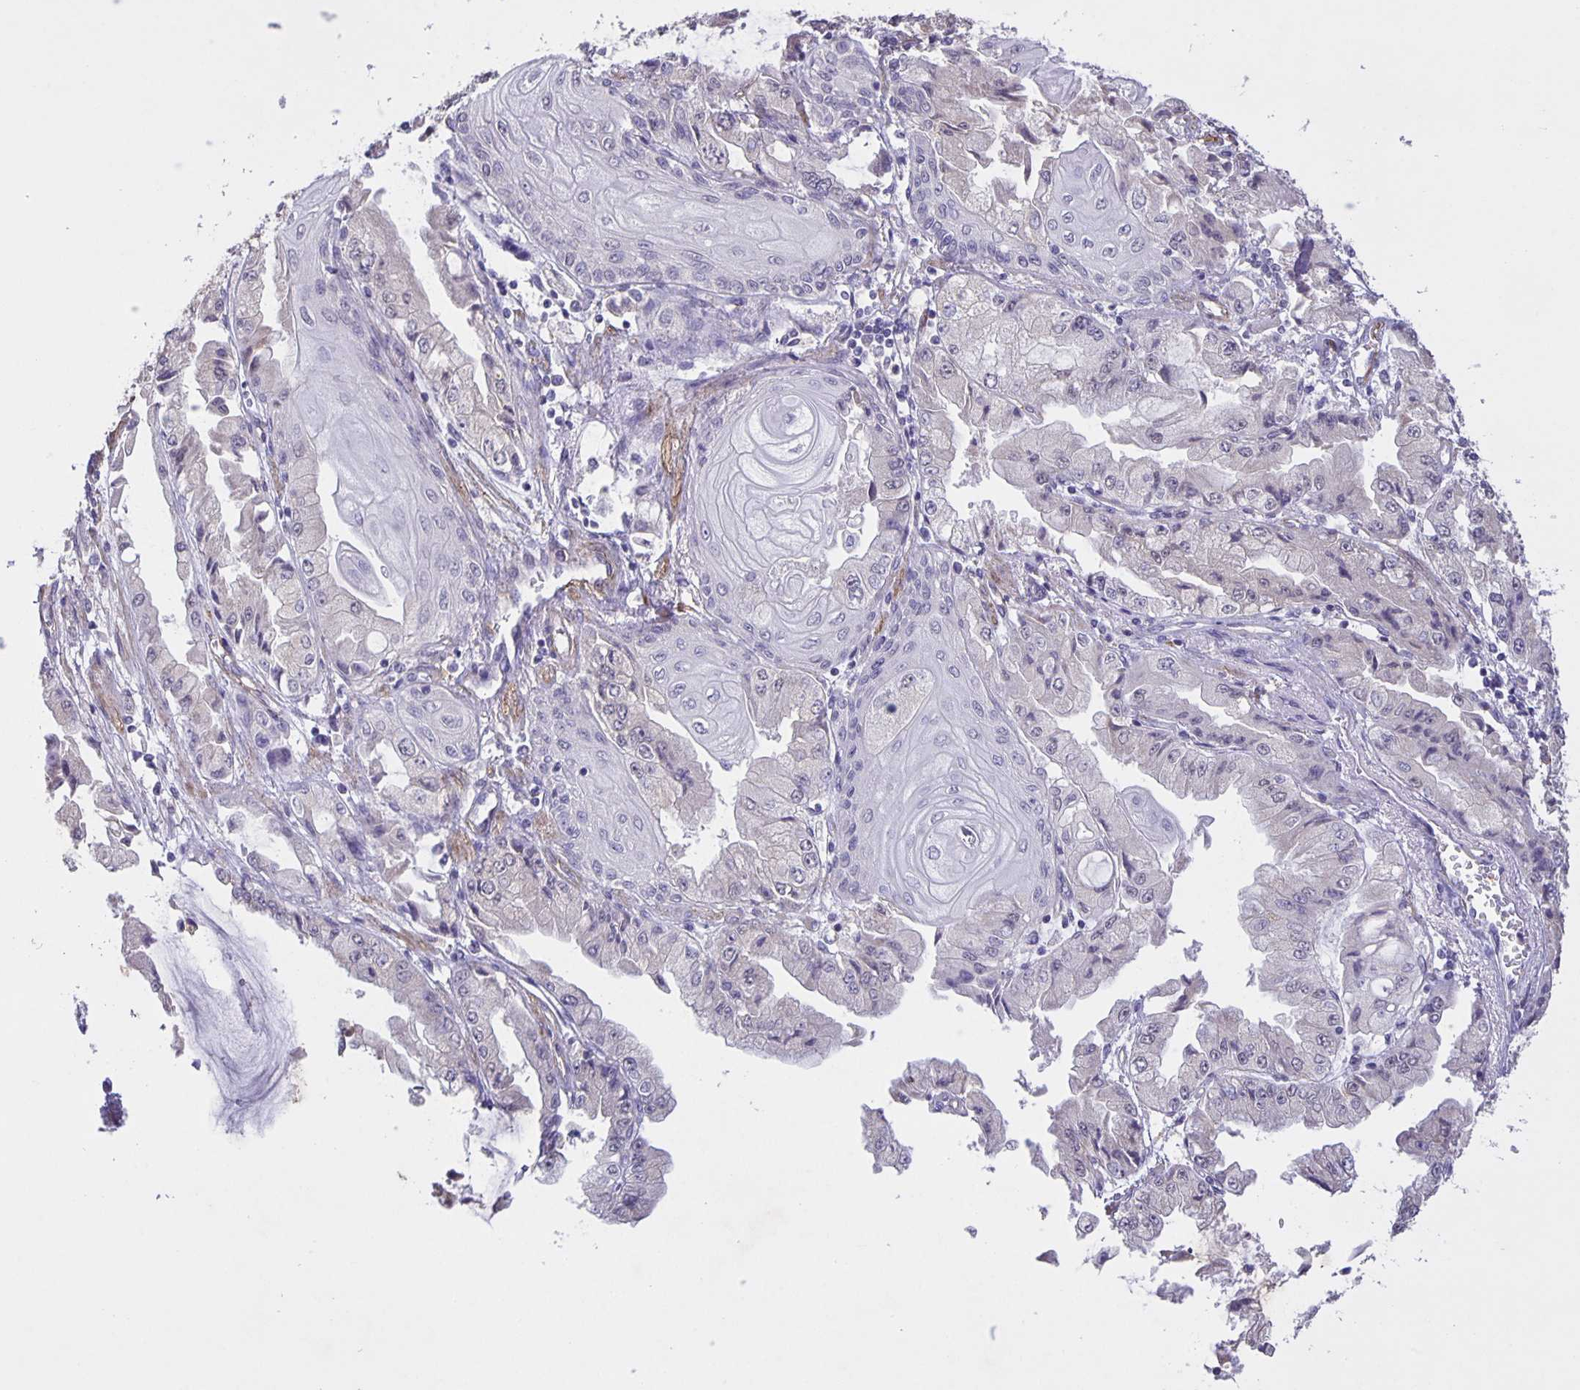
{"staining": {"intensity": "negative", "quantity": "none", "location": "none"}, "tissue": "stomach cancer", "cell_type": "Tumor cells", "image_type": "cancer", "snomed": [{"axis": "morphology", "description": "Adenocarcinoma, NOS"}, {"axis": "topography", "description": "Stomach, upper"}], "caption": "Tumor cells are negative for brown protein staining in stomach cancer. Brightfield microscopy of IHC stained with DAB (3,3'-diaminobenzidine) (brown) and hematoxylin (blue), captured at high magnification.", "gene": "SRCIN1", "patient": {"sex": "female", "age": 74}}